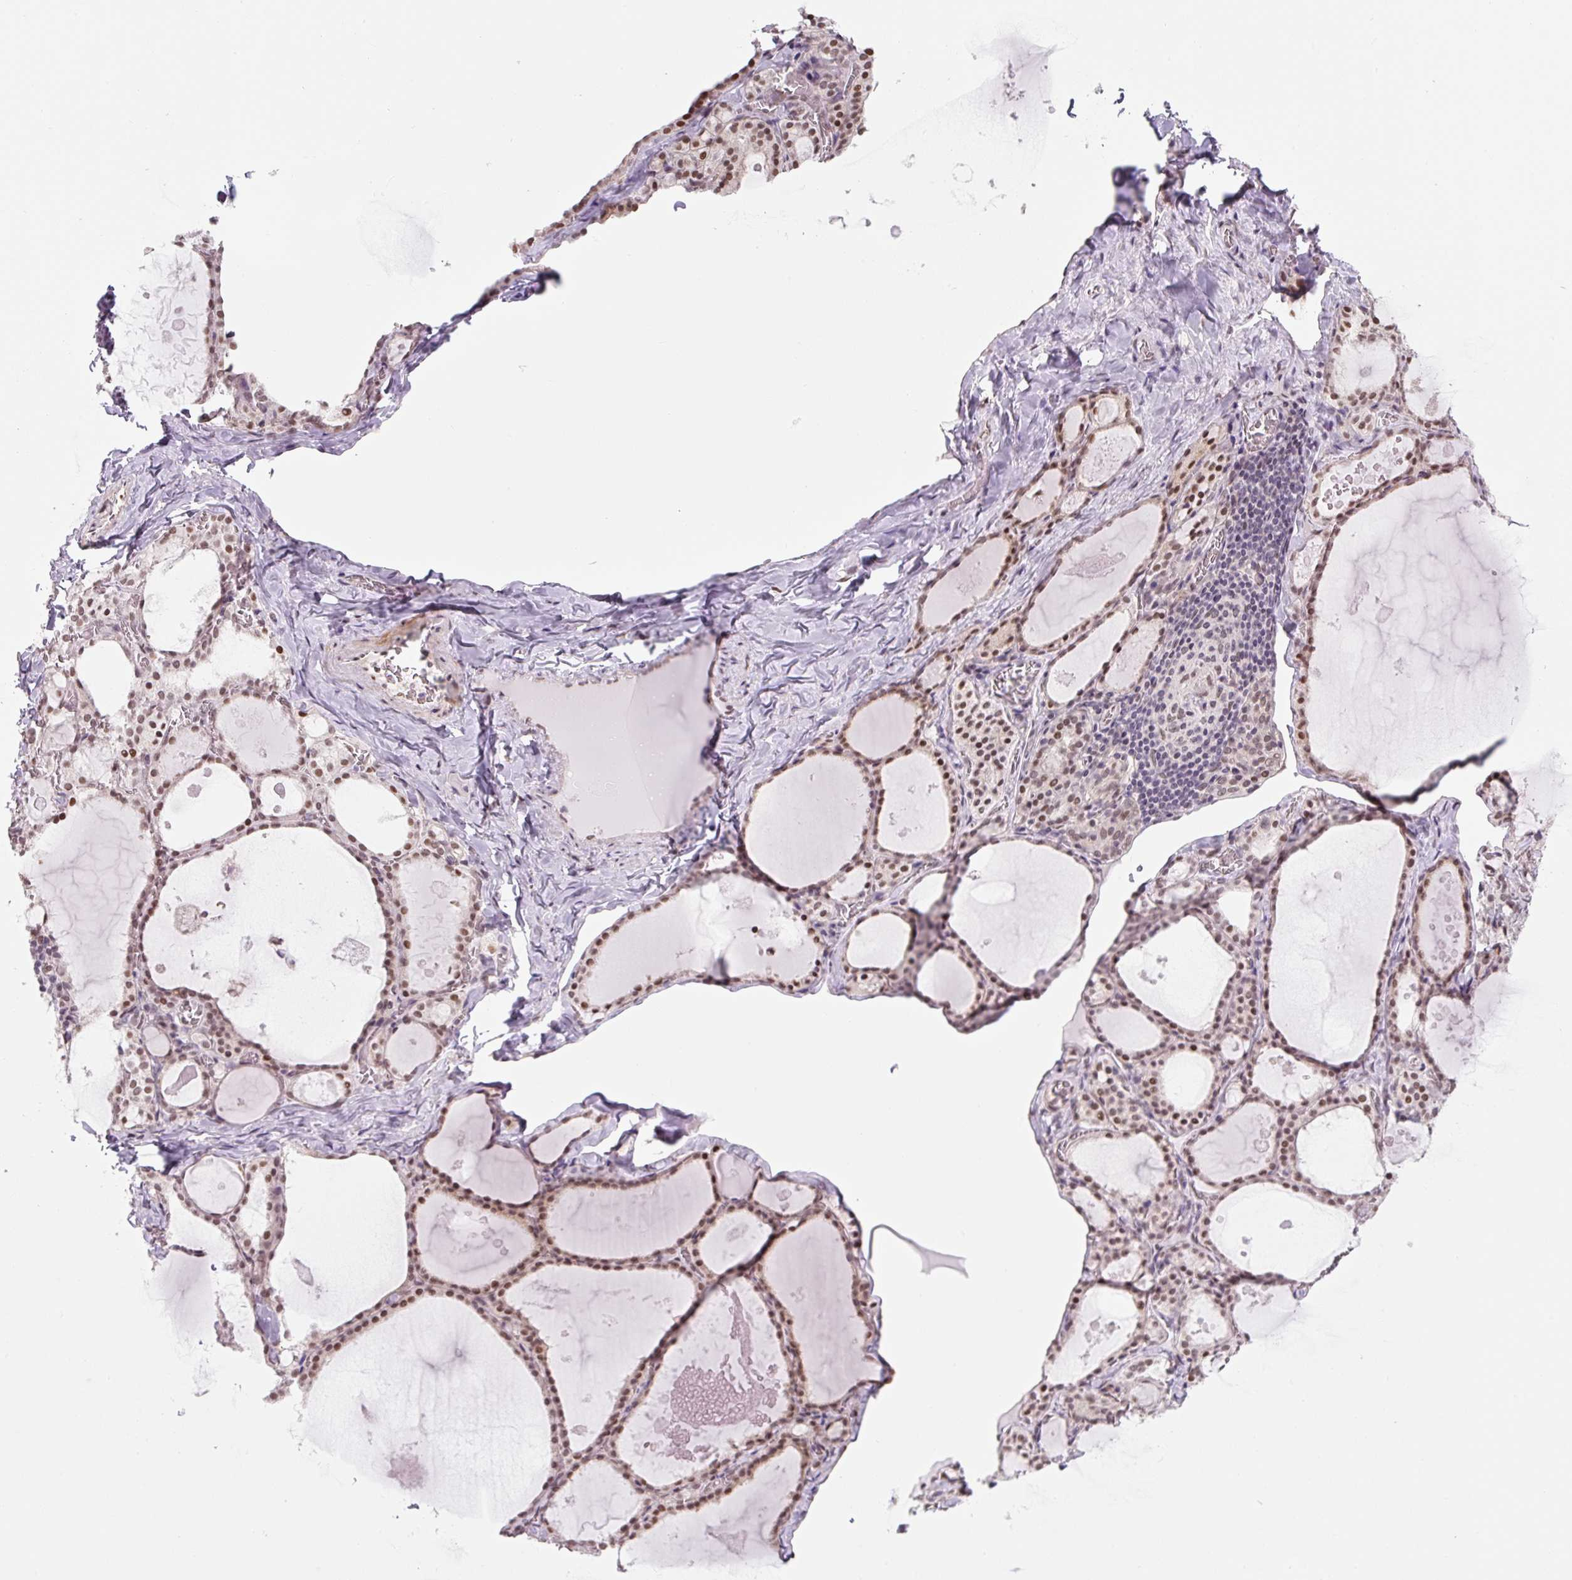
{"staining": {"intensity": "moderate", "quantity": ">75%", "location": "nuclear"}, "tissue": "thyroid gland", "cell_type": "Glandular cells", "image_type": "normal", "snomed": [{"axis": "morphology", "description": "Normal tissue, NOS"}, {"axis": "topography", "description": "Thyroid gland"}], "caption": "This histopathology image demonstrates immunohistochemistry staining of normal thyroid gland, with medium moderate nuclear expression in about >75% of glandular cells.", "gene": "TCFL5", "patient": {"sex": "male", "age": 56}}